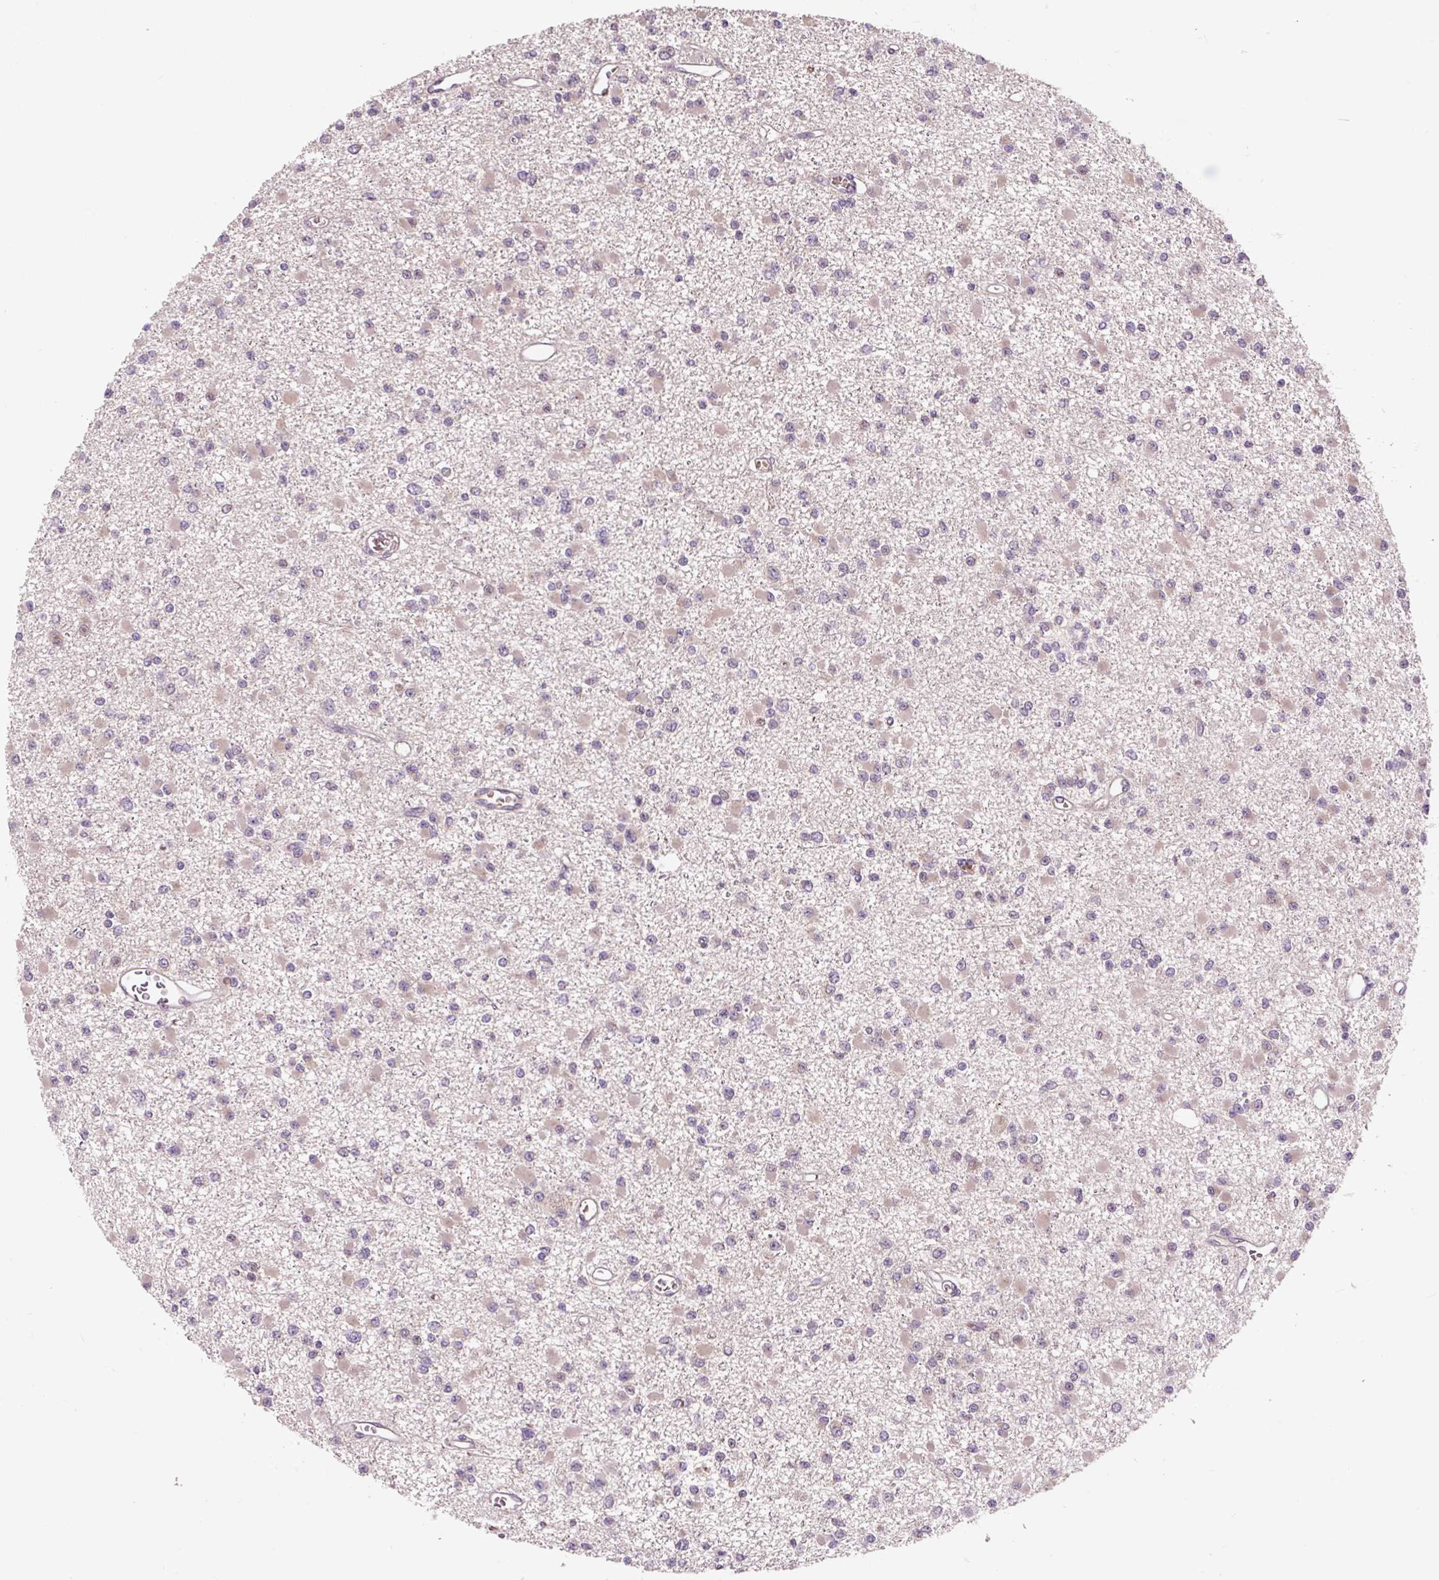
{"staining": {"intensity": "negative", "quantity": "none", "location": "none"}, "tissue": "glioma", "cell_type": "Tumor cells", "image_type": "cancer", "snomed": [{"axis": "morphology", "description": "Glioma, malignant, Low grade"}, {"axis": "topography", "description": "Brain"}], "caption": "A high-resolution histopathology image shows IHC staining of glioma, which reveals no significant expression in tumor cells. (IHC, brightfield microscopy, high magnification).", "gene": "MMS19", "patient": {"sex": "female", "age": 22}}